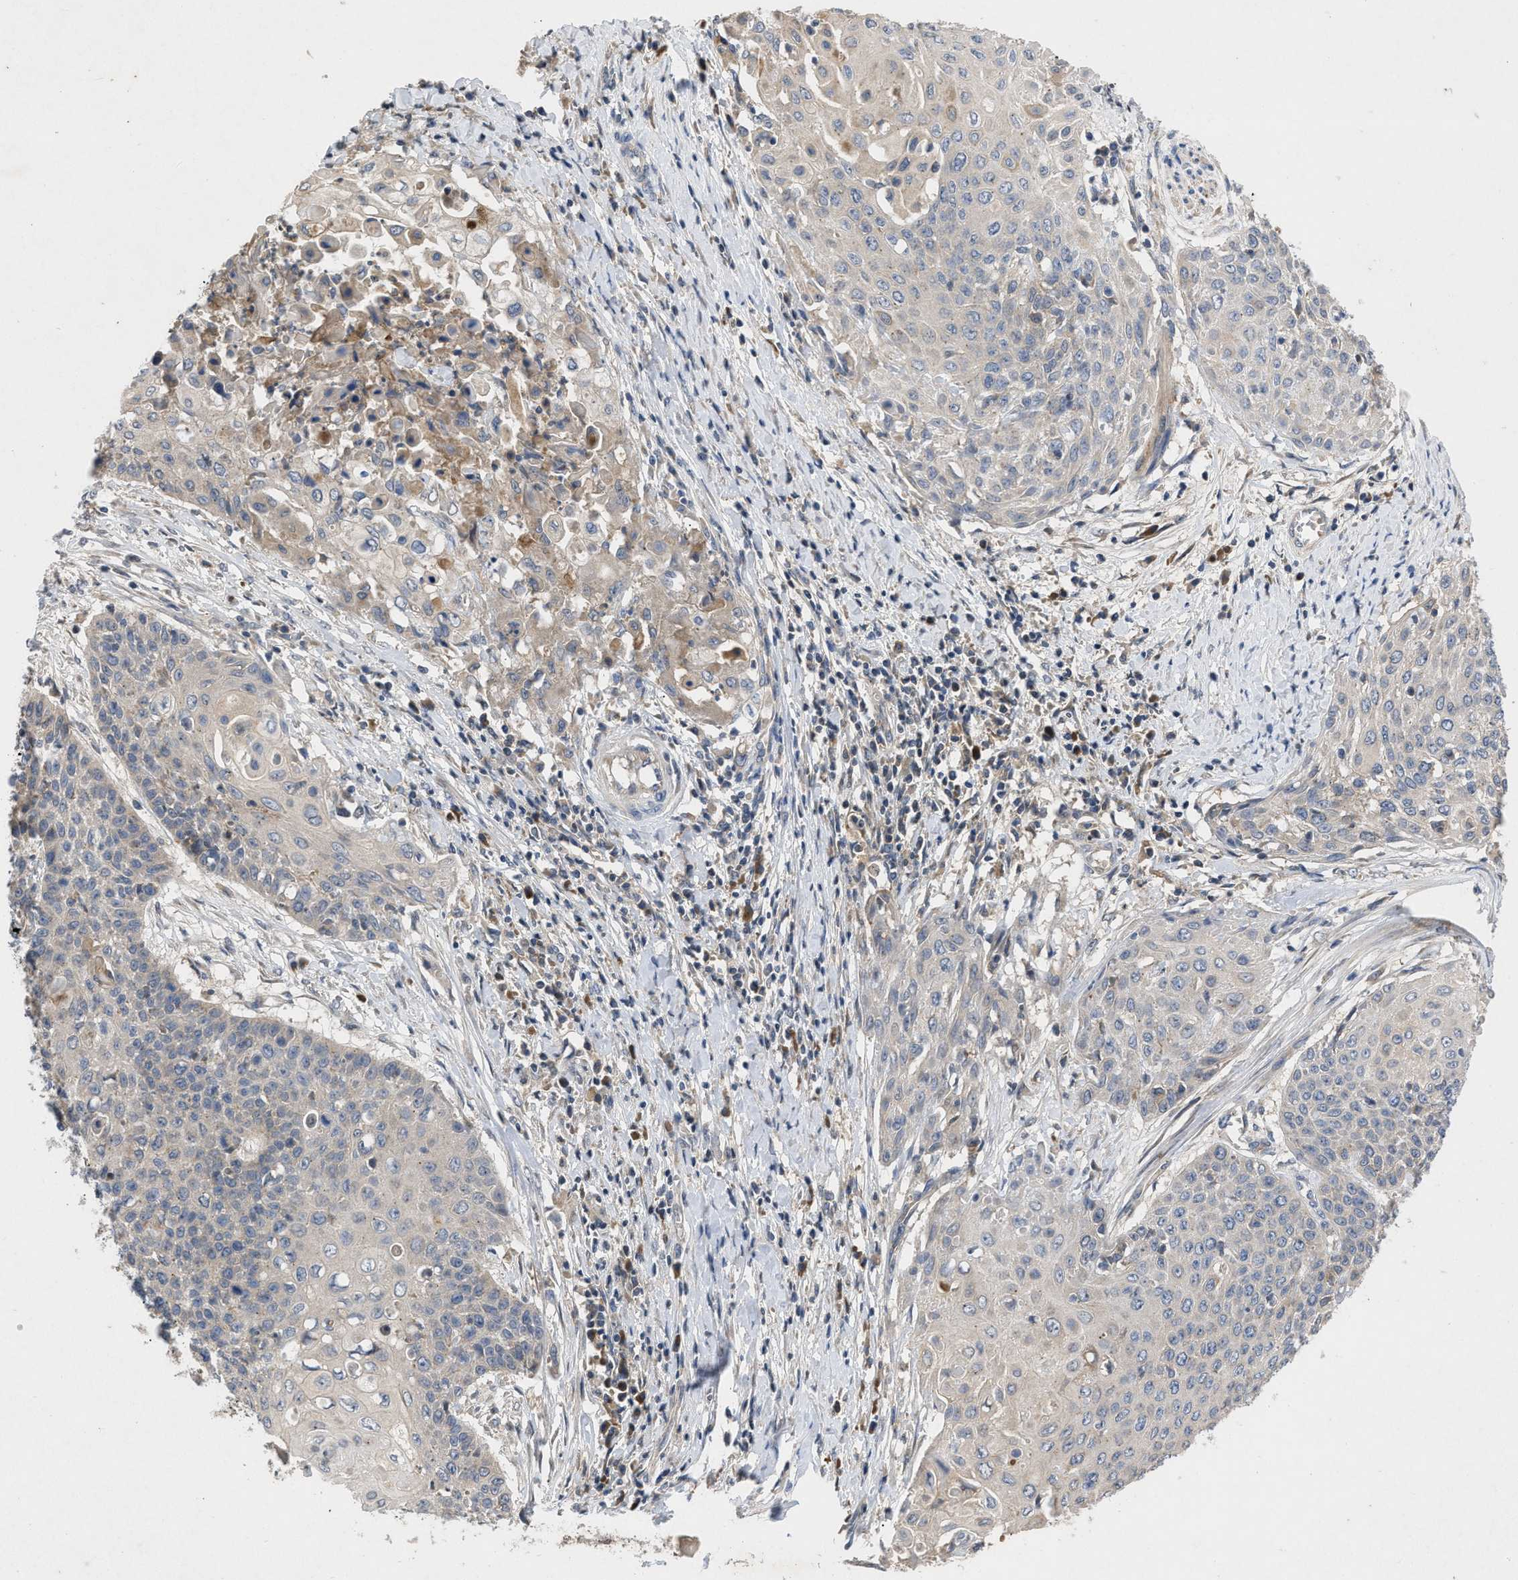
{"staining": {"intensity": "negative", "quantity": "none", "location": "none"}, "tissue": "cervical cancer", "cell_type": "Tumor cells", "image_type": "cancer", "snomed": [{"axis": "morphology", "description": "Squamous cell carcinoma, NOS"}, {"axis": "topography", "description": "Cervix"}], "caption": "This is an IHC photomicrograph of human cervical cancer. There is no expression in tumor cells.", "gene": "VPS4A", "patient": {"sex": "female", "age": 39}}